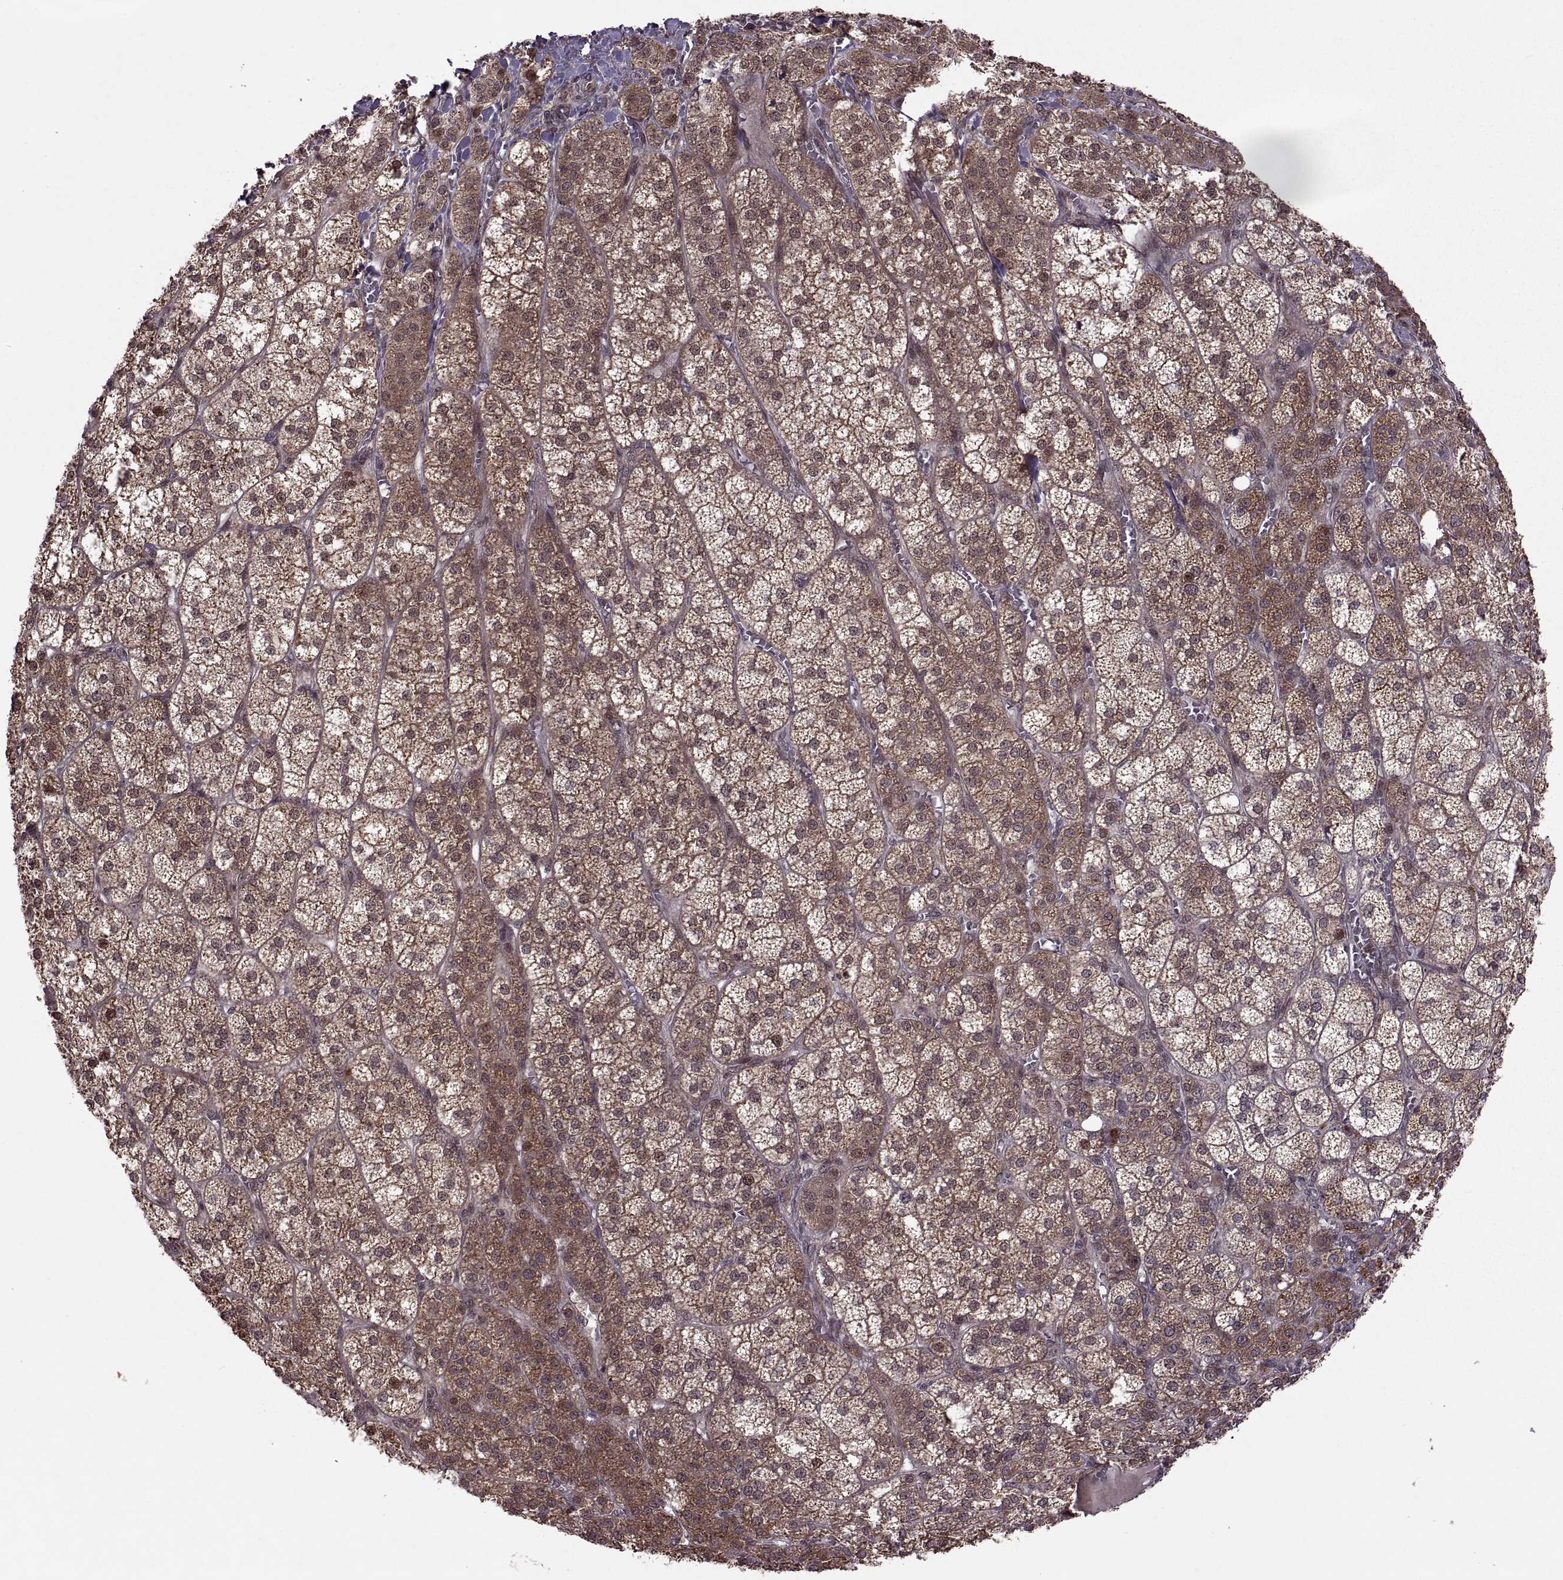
{"staining": {"intensity": "moderate", "quantity": ">75%", "location": "cytoplasmic/membranous"}, "tissue": "adrenal gland", "cell_type": "Glandular cells", "image_type": "normal", "snomed": [{"axis": "morphology", "description": "Normal tissue, NOS"}, {"axis": "topography", "description": "Adrenal gland"}], "caption": "Immunohistochemical staining of normal human adrenal gland reveals >75% levels of moderate cytoplasmic/membranous protein expression in about >75% of glandular cells.", "gene": "PTOV1", "patient": {"sex": "female", "age": 60}}